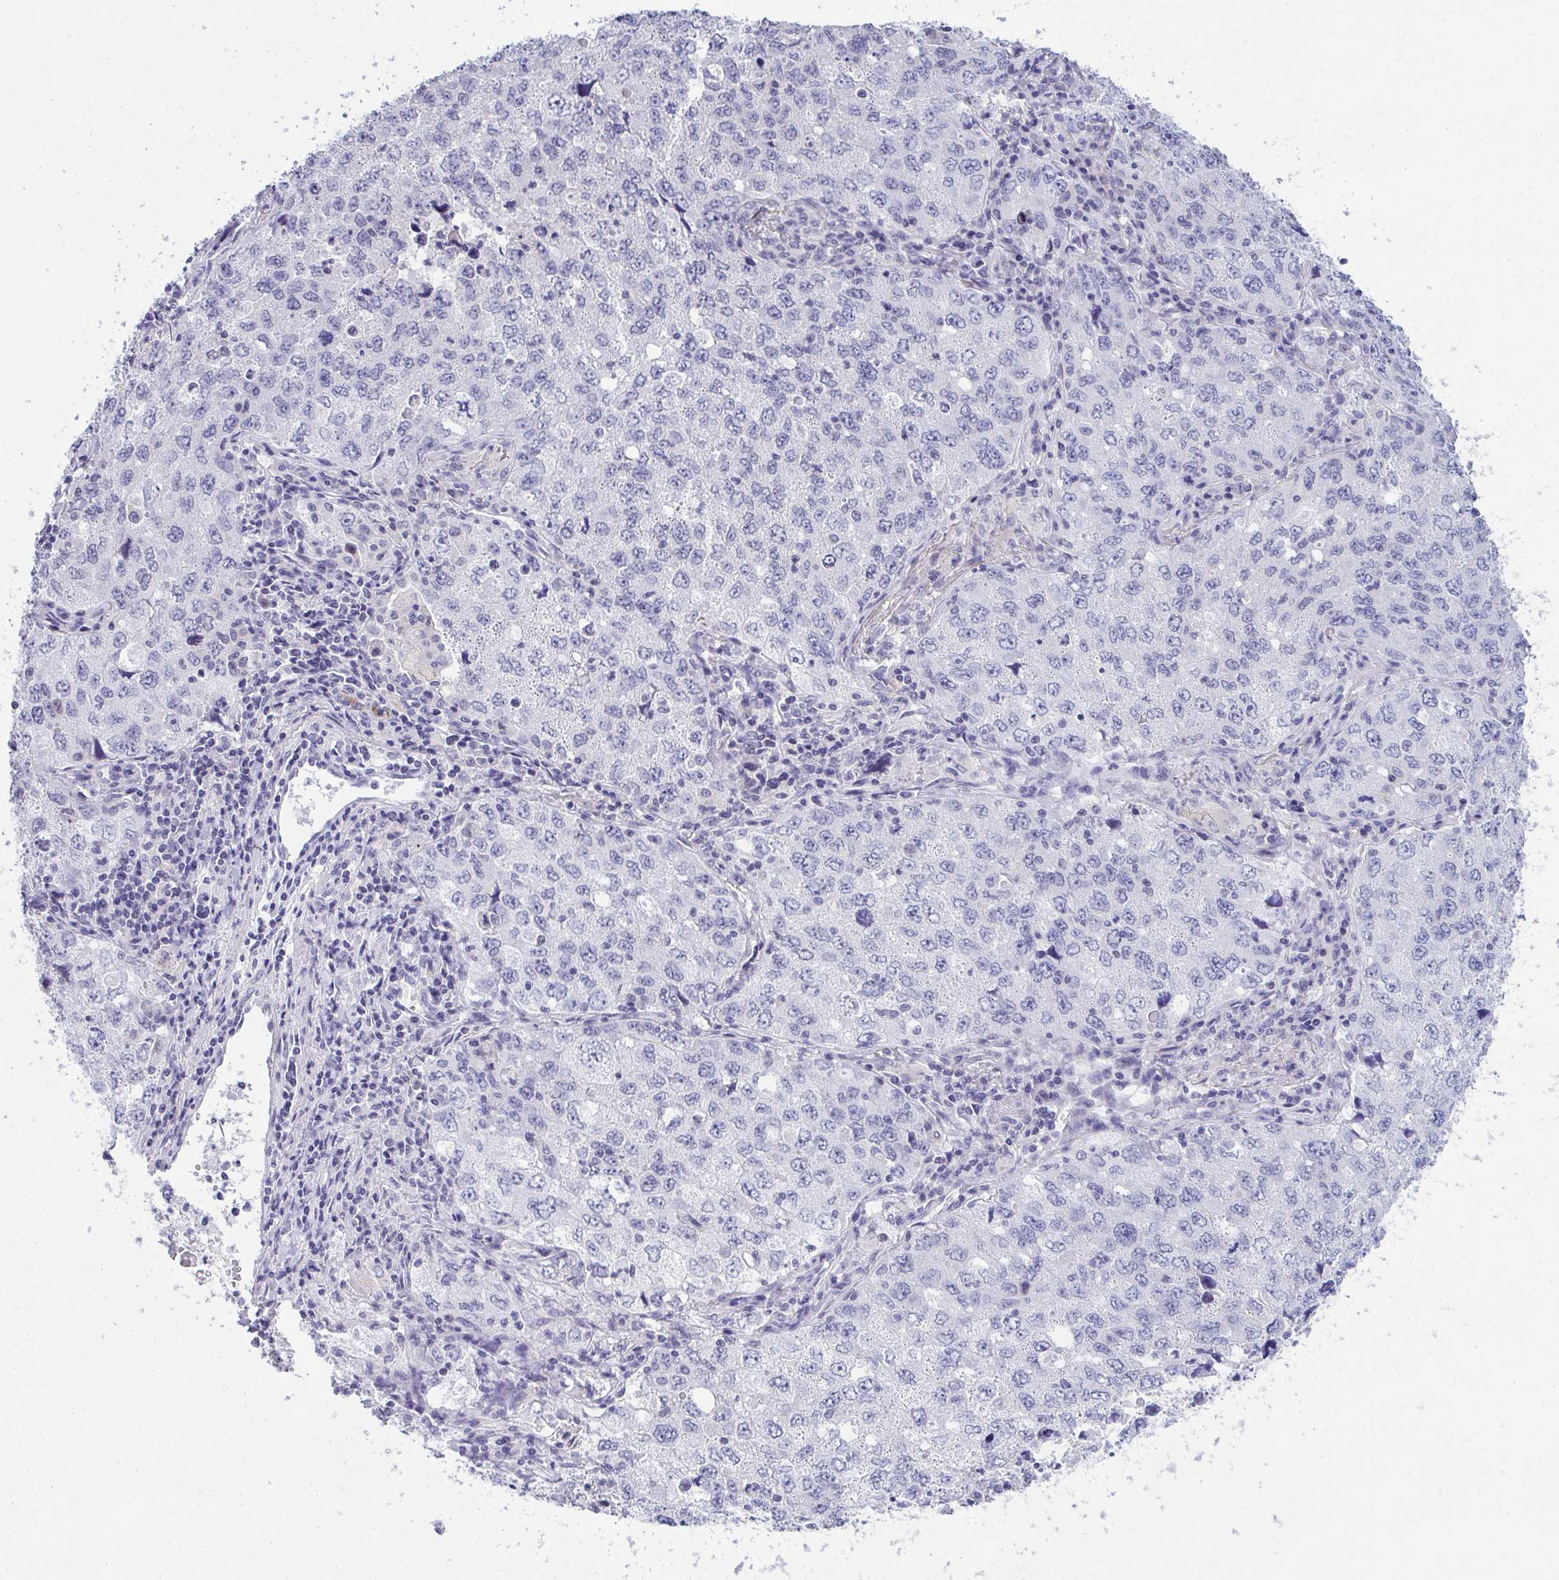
{"staining": {"intensity": "negative", "quantity": "none", "location": "none"}, "tissue": "lung cancer", "cell_type": "Tumor cells", "image_type": "cancer", "snomed": [{"axis": "morphology", "description": "Adenocarcinoma, NOS"}, {"axis": "topography", "description": "Lung"}], "caption": "An immunohistochemistry histopathology image of lung cancer (adenocarcinoma) is shown. There is no staining in tumor cells of lung cancer (adenocarcinoma).", "gene": "ATP6V0D2", "patient": {"sex": "female", "age": 57}}